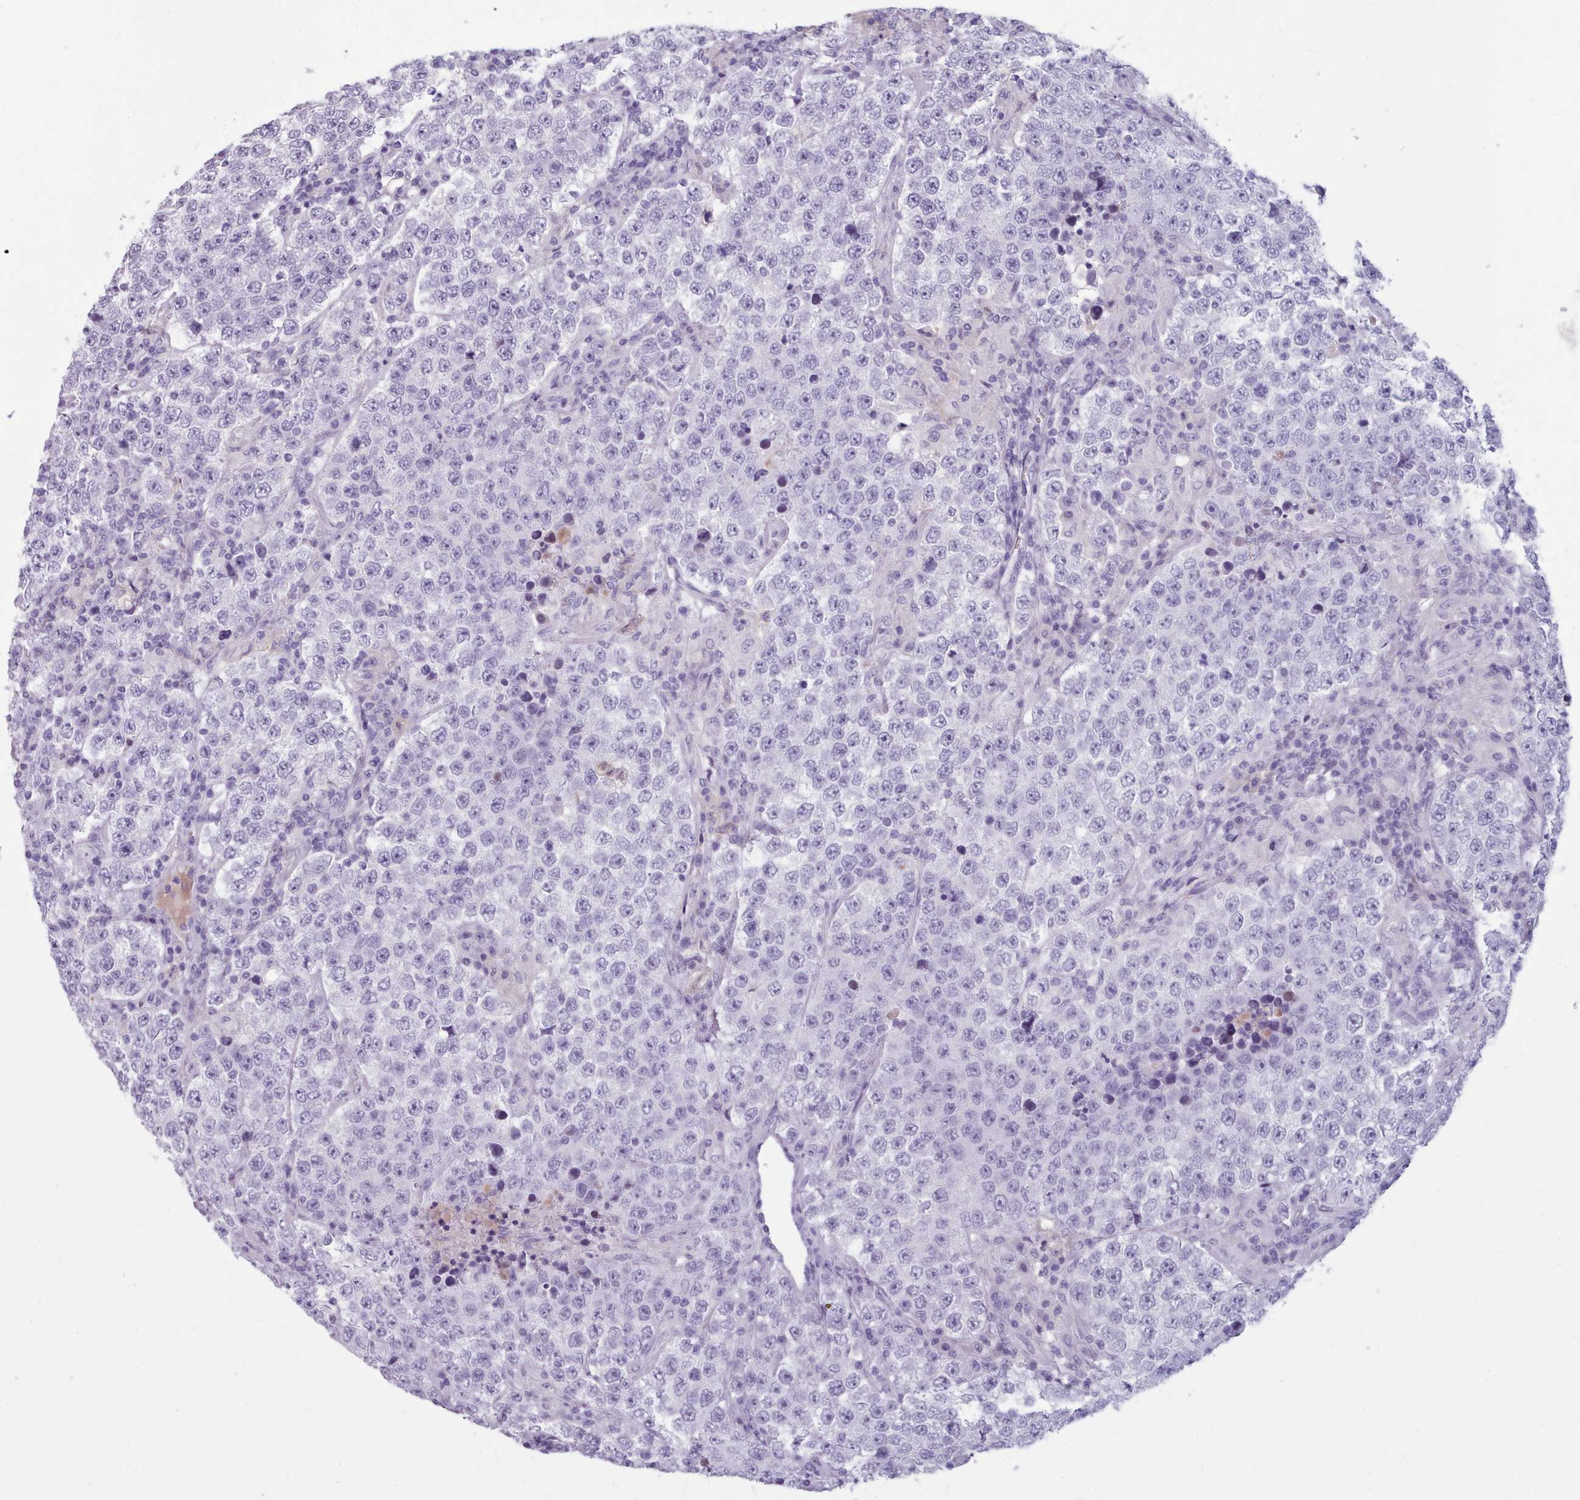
{"staining": {"intensity": "negative", "quantity": "none", "location": "none"}, "tissue": "testis cancer", "cell_type": "Tumor cells", "image_type": "cancer", "snomed": [{"axis": "morphology", "description": "Normal tissue, NOS"}, {"axis": "morphology", "description": "Urothelial carcinoma, High grade"}, {"axis": "morphology", "description": "Seminoma, NOS"}, {"axis": "morphology", "description": "Carcinoma, Embryonal, NOS"}, {"axis": "topography", "description": "Urinary bladder"}, {"axis": "topography", "description": "Testis"}], "caption": "An immunohistochemistry (IHC) image of high-grade urothelial carcinoma (testis) is shown. There is no staining in tumor cells of high-grade urothelial carcinoma (testis).", "gene": "ZNF43", "patient": {"sex": "male", "age": 41}}